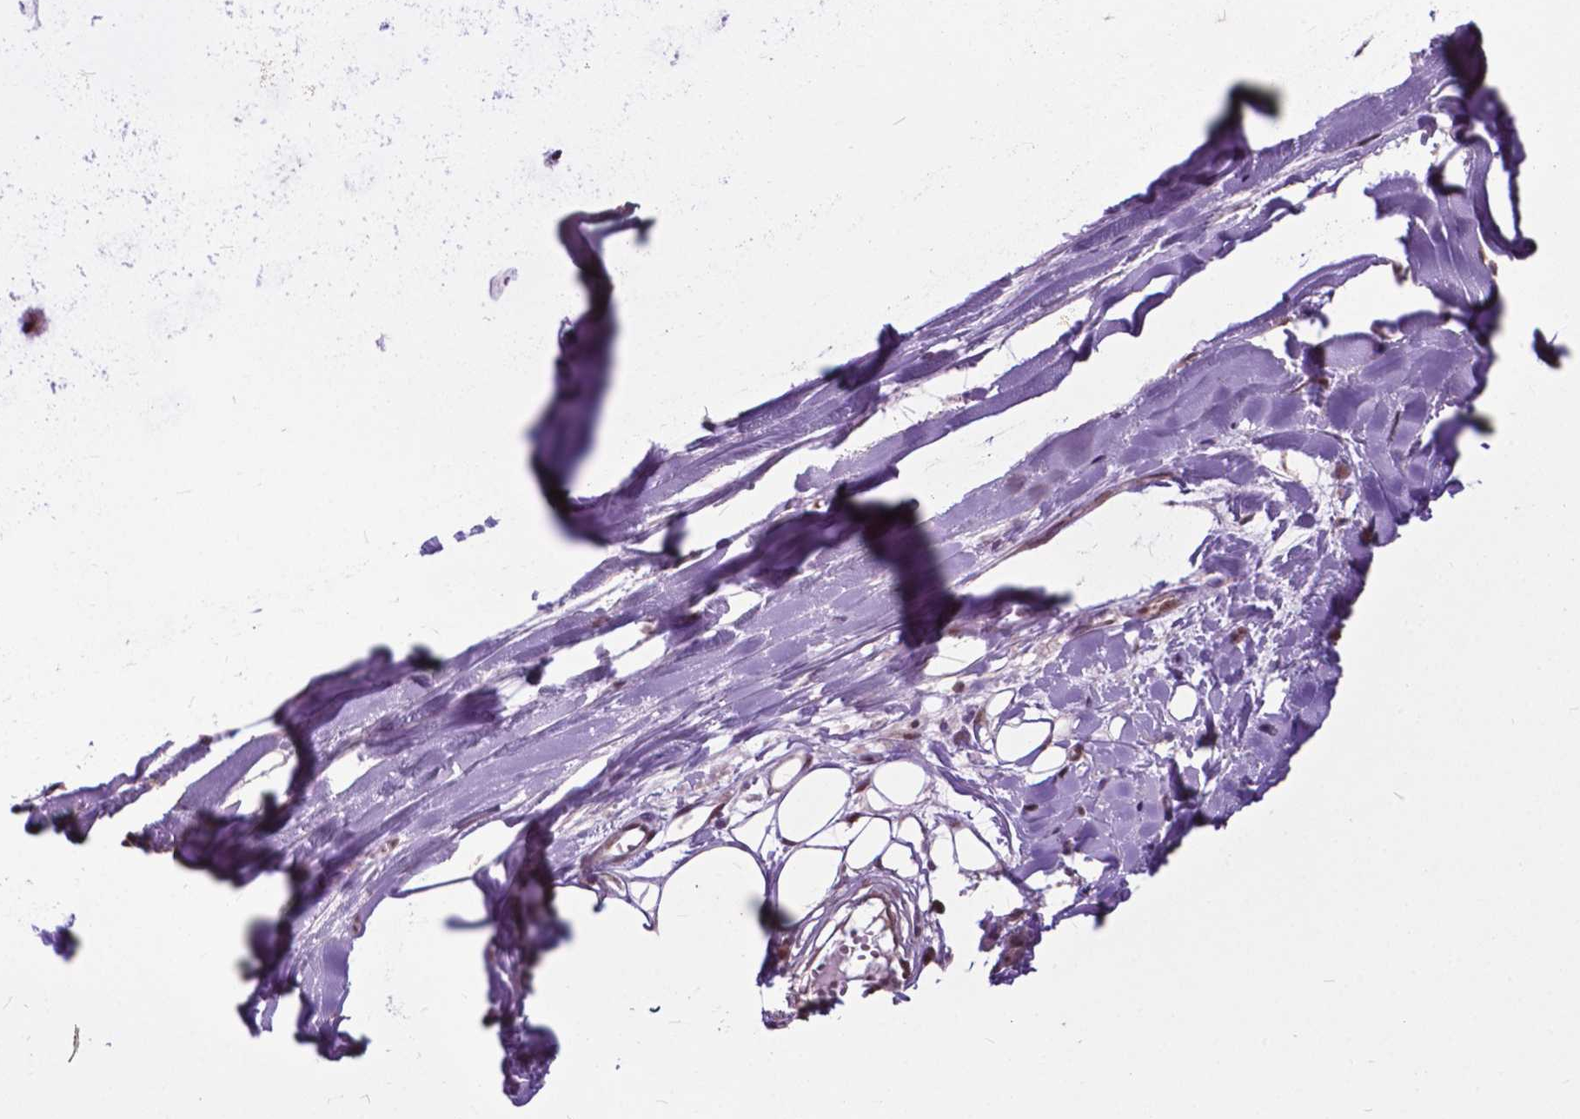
{"staining": {"intensity": "weak", "quantity": "25%-75%", "location": "cytoplasmic/membranous,nuclear"}, "tissue": "adipose tissue", "cell_type": "Adipocytes", "image_type": "normal", "snomed": [{"axis": "morphology", "description": "Normal tissue, NOS"}, {"axis": "morphology", "description": "Squamous cell carcinoma, NOS"}, {"axis": "topography", "description": "Cartilage tissue"}, {"axis": "topography", "description": "Bronchus"}, {"axis": "topography", "description": "Lung"}], "caption": "Adipocytes reveal low levels of weak cytoplasmic/membranous,nuclear expression in about 25%-75% of cells in normal adipose tissue.", "gene": "FAF1", "patient": {"sex": "male", "age": 66}}